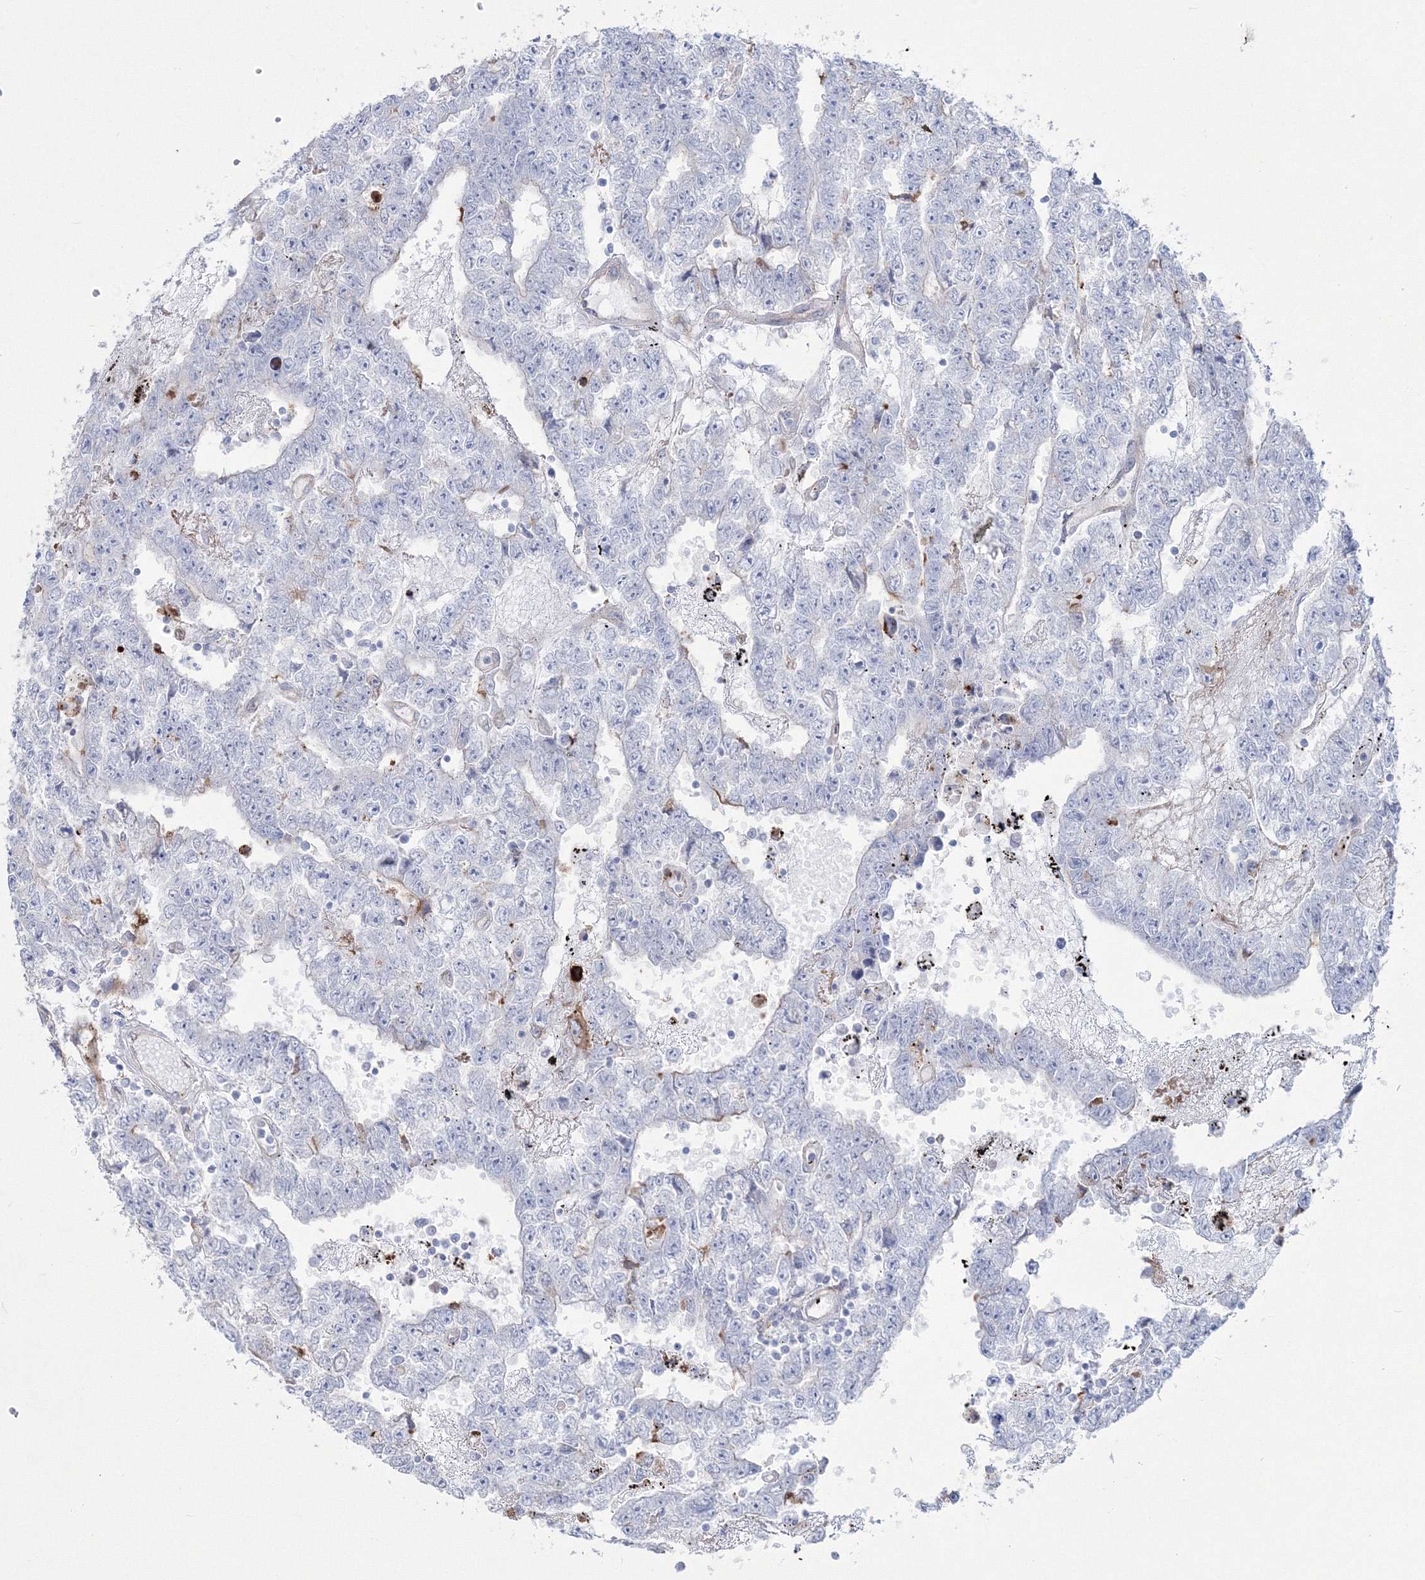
{"staining": {"intensity": "negative", "quantity": "none", "location": "none"}, "tissue": "testis cancer", "cell_type": "Tumor cells", "image_type": "cancer", "snomed": [{"axis": "morphology", "description": "Carcinoma, Embryonal, NOS"}, {"axis": "topography", "description": "Testis"}], "caption": "DAB immunohistochemical staining of testis cancer (embryonal carcinoma) exhibits no significant positivity in tumor cells.", "gene": "HYAL2", "patient": {"sex": "male", "age": 25}}